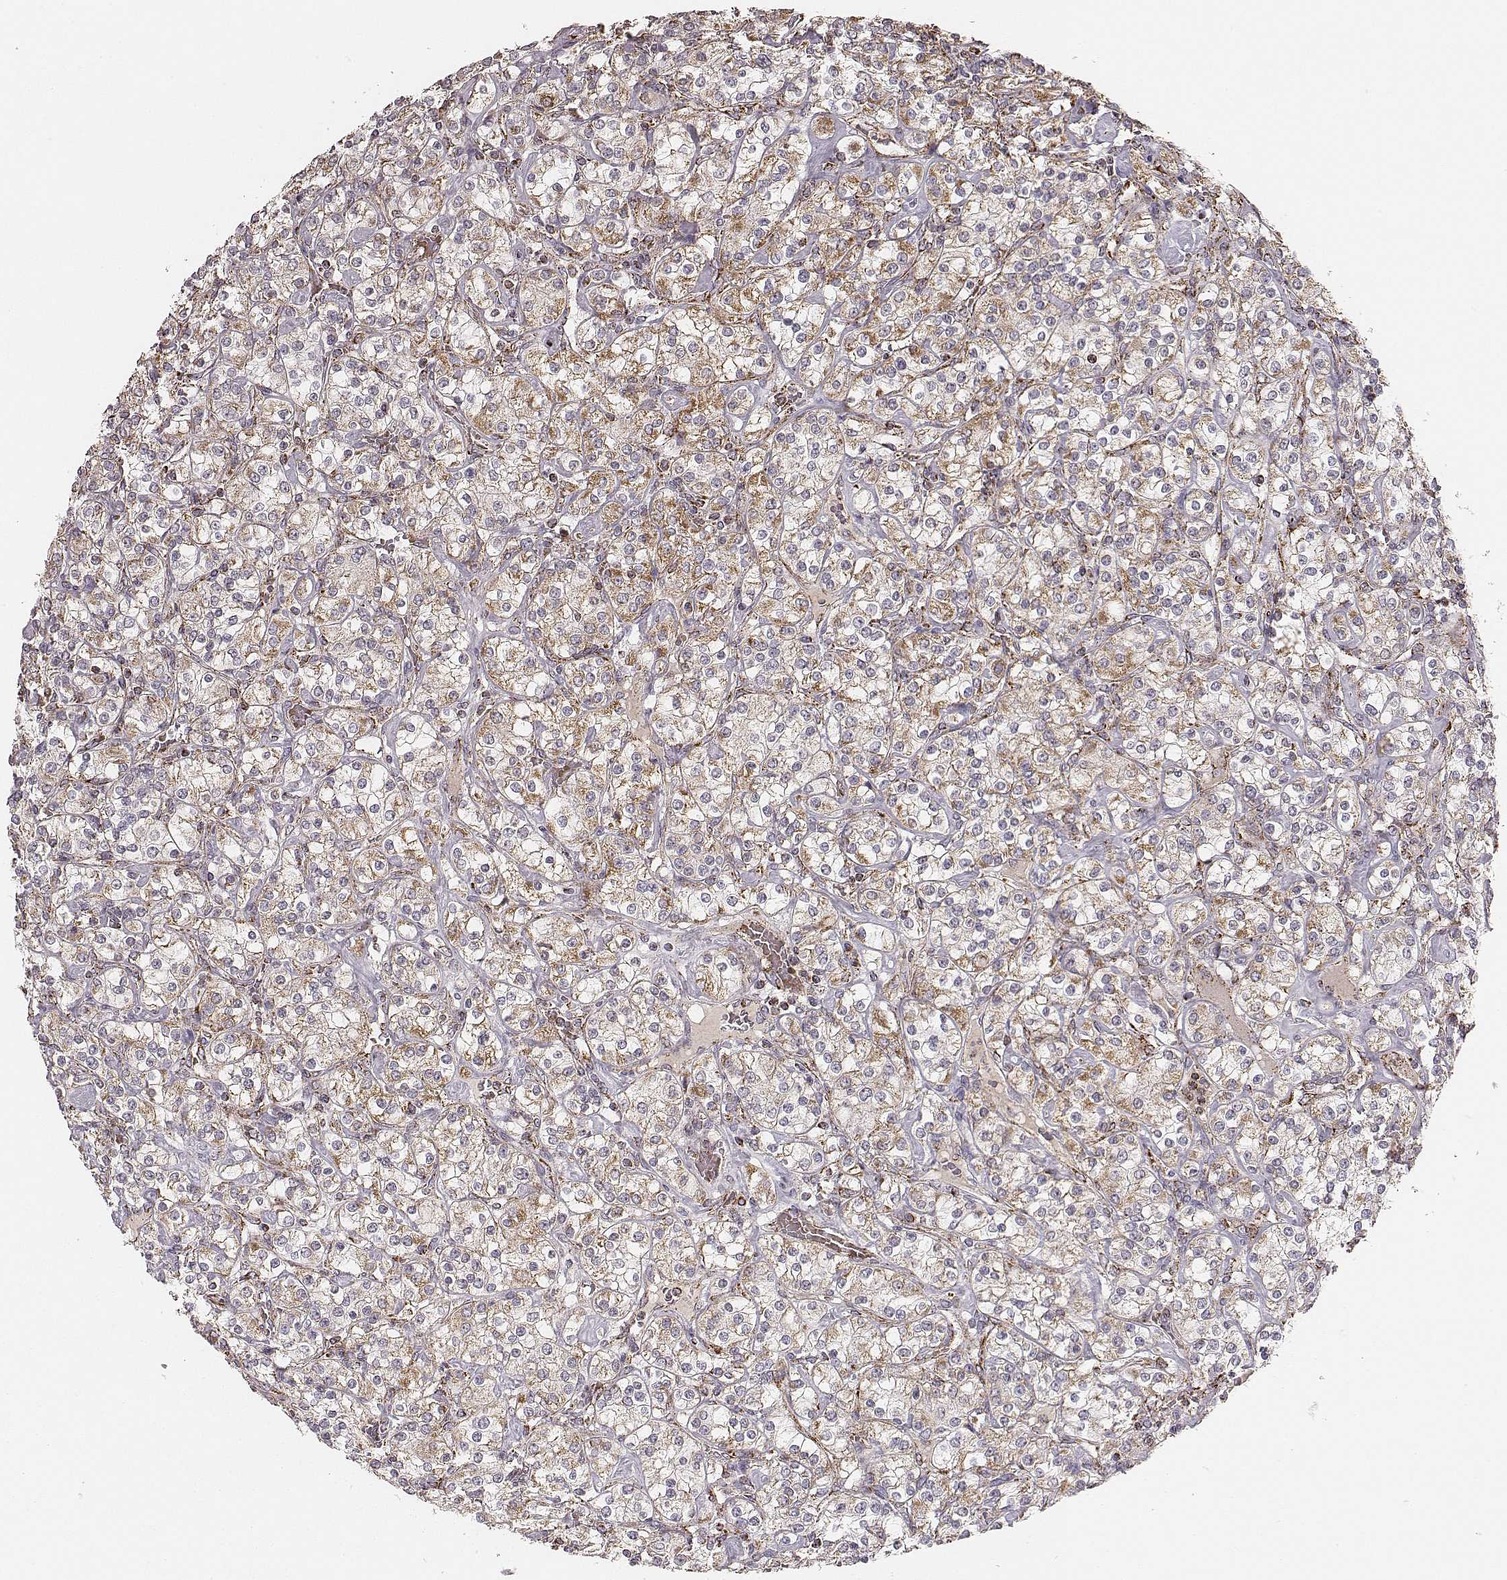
{"staining": {"intensity": "moderate", "quantity": ">75%", "location": "cytoplasmic/membranous"}, "tissue": "renal cancer", "cell_type": "Tumor cells", "image_type": "cancer", "snomed": [{"axis": "morphology", "description": "Adenocarcinoma, NOS"}, {"axis": "topography", "description": "Kidney"}], "caption": "A histopathology image of renal cancer (adenocarcinoma) stained for a protein exhibits moderate cytoplasmic/membranous brown staining in tumor cells.", "gene": "TUFM", "patient": {"sex": "male", "age": 77}}